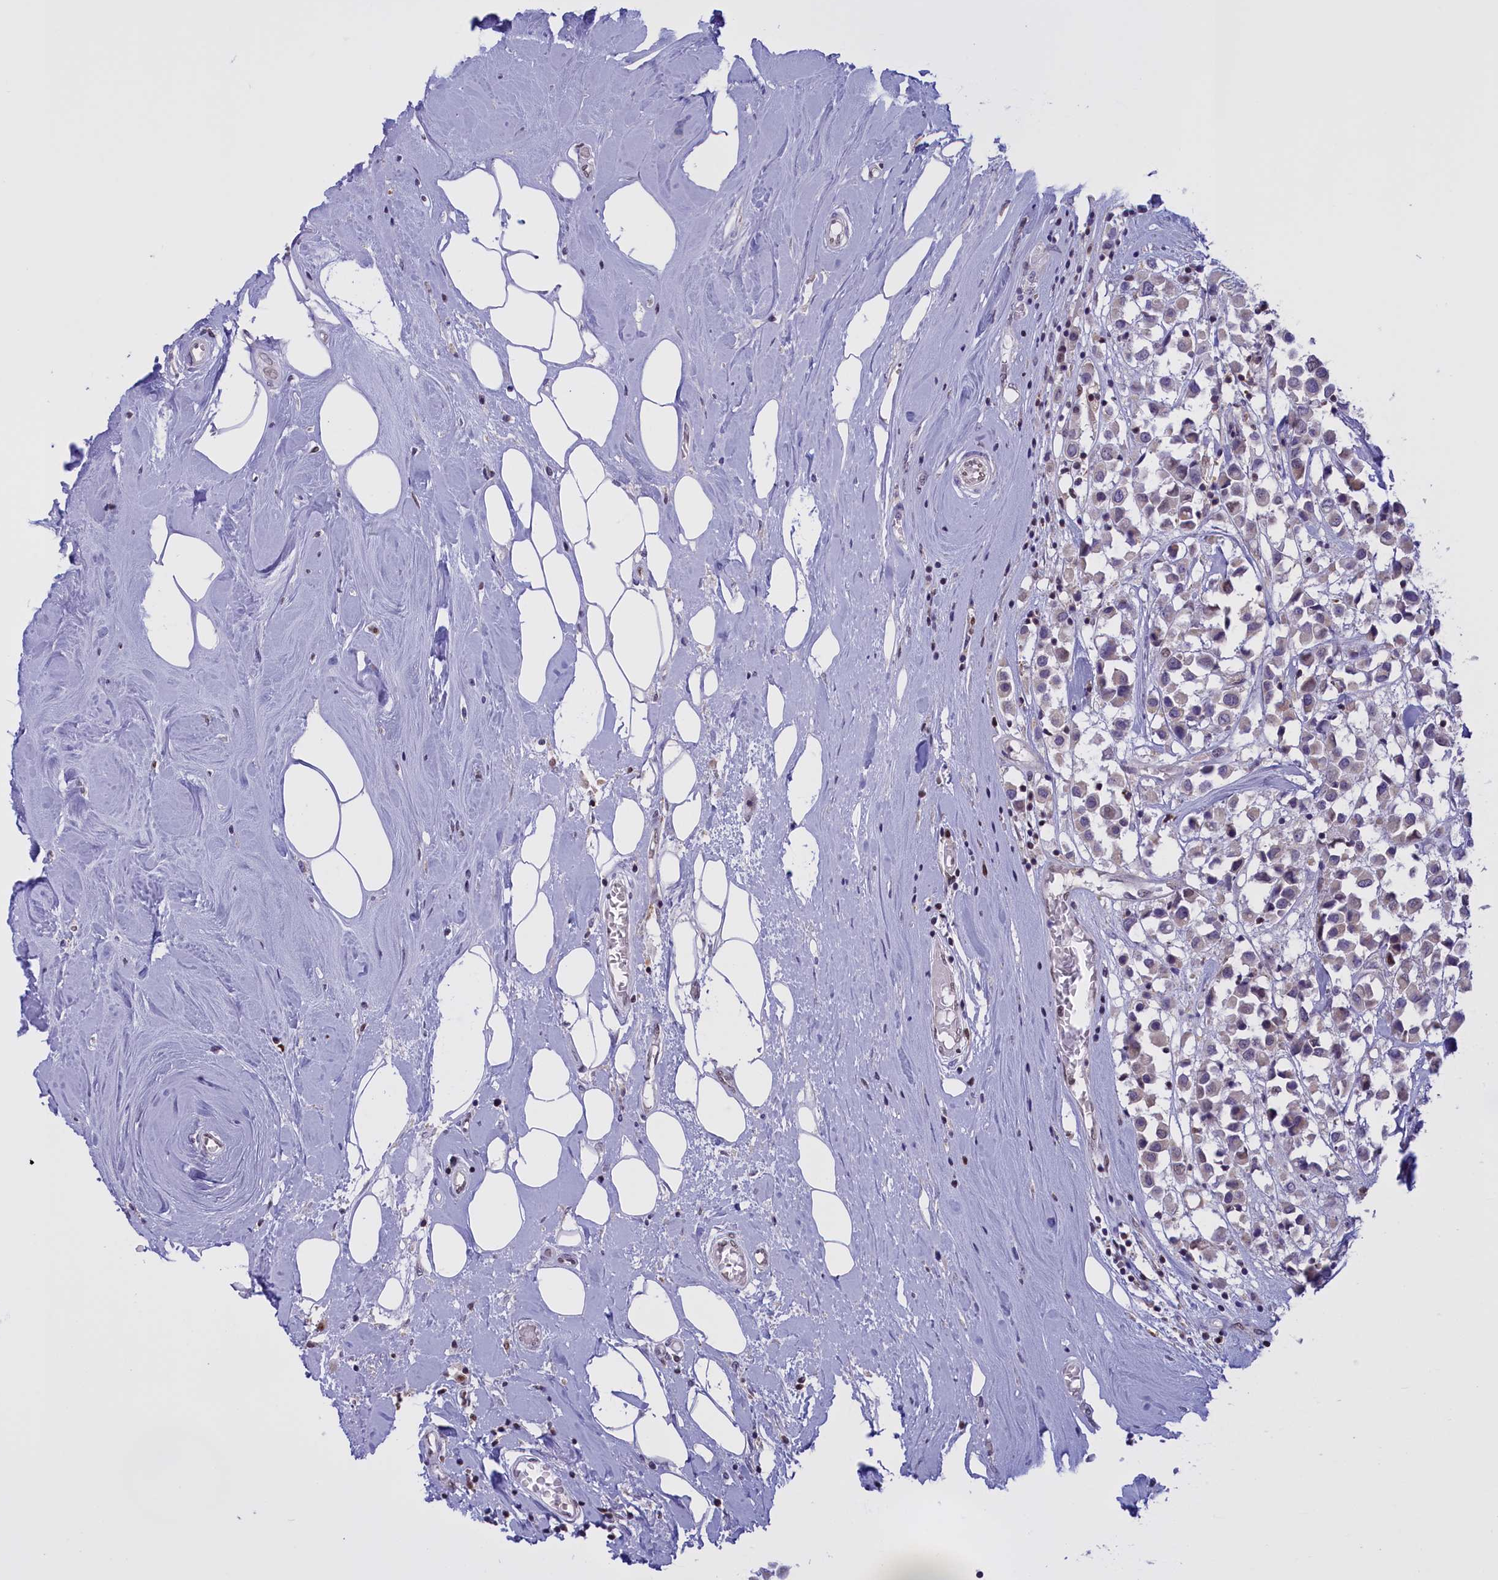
{"staining": {"intensity": "negative", "quantity": "none", "location": "none"}, "tissue": "breast cancer", "cell_type": "Tumor cells", "image_type": "cancer", "snomed": [{"axis": "morphology", "description": "Duct carcinoma"}, {"axis": "topography", "description": "Breast"}], "caption": "Invasive ductal carcinoma (breast) was stained to show a protein in brown. There is no significant expression in tumor cells. (DAB immunohistochemistry, high magnification).", "gene": "IZUMO2", "patient": {"sex": "female", "age": 61}}